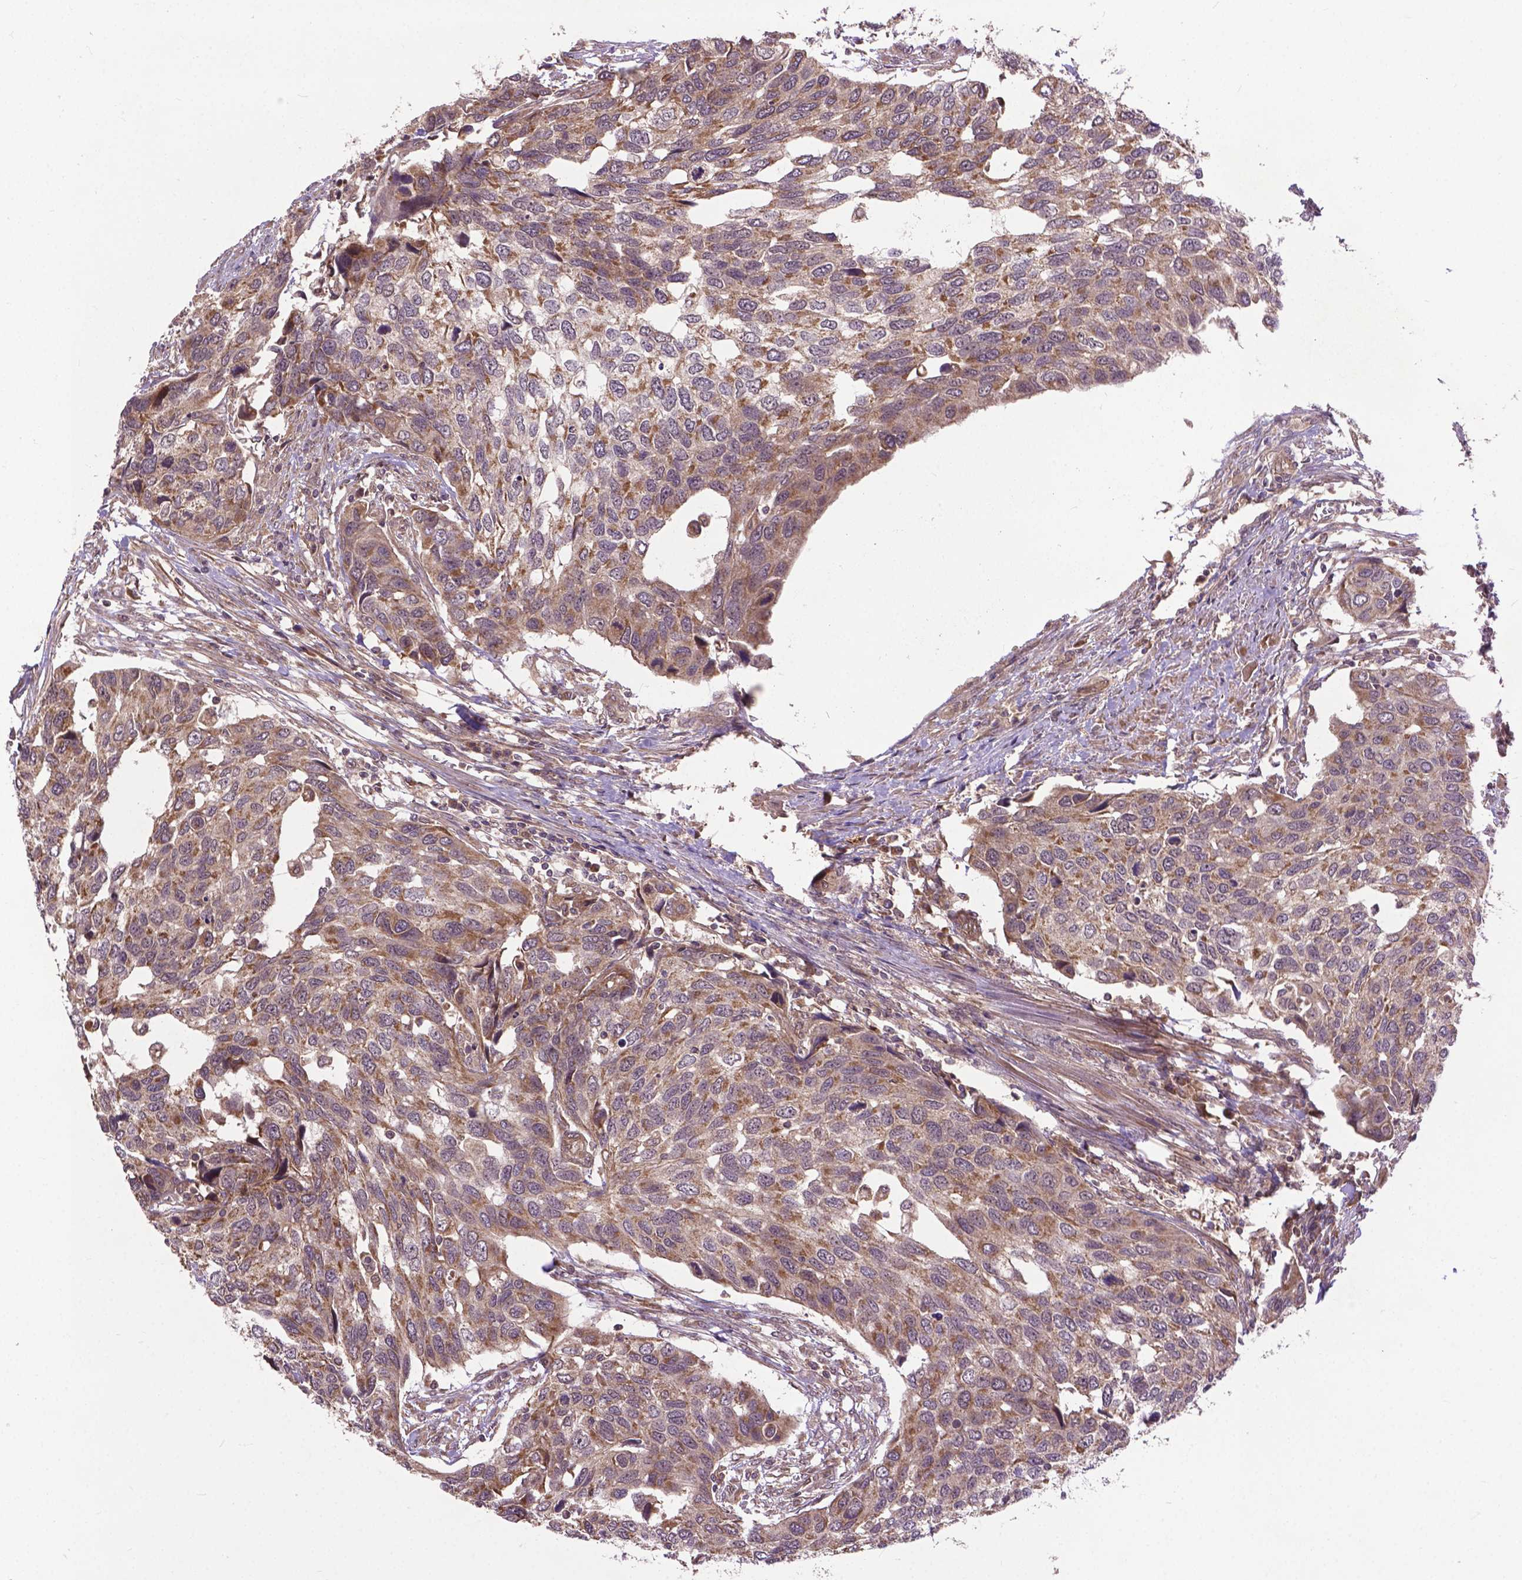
{"staining": {"intensity": "moderate", "quantity": ">75%", "location": "cytoplasmic/membranous"}, "tissue": "urothelial cancer", "cell_type": "Tumor cells", "image_type": "cancer", "snomed": [{"axis": "morphology", "description": "Urothelial carcinoma, High grade"}, {"axis": "topography", "description": "Urinary bladder"}], "caption": "High-magnification brightfield microscopy of urothelial cancer stained with DAB (brown) and counterstained with hematoxylin (blue). tumor cells exhibit moderate cytoplasmic/membranous expression is present in about>75% of cells.", "gene": "ZNF616", "patient": {"sex": "male", "age": 60}}